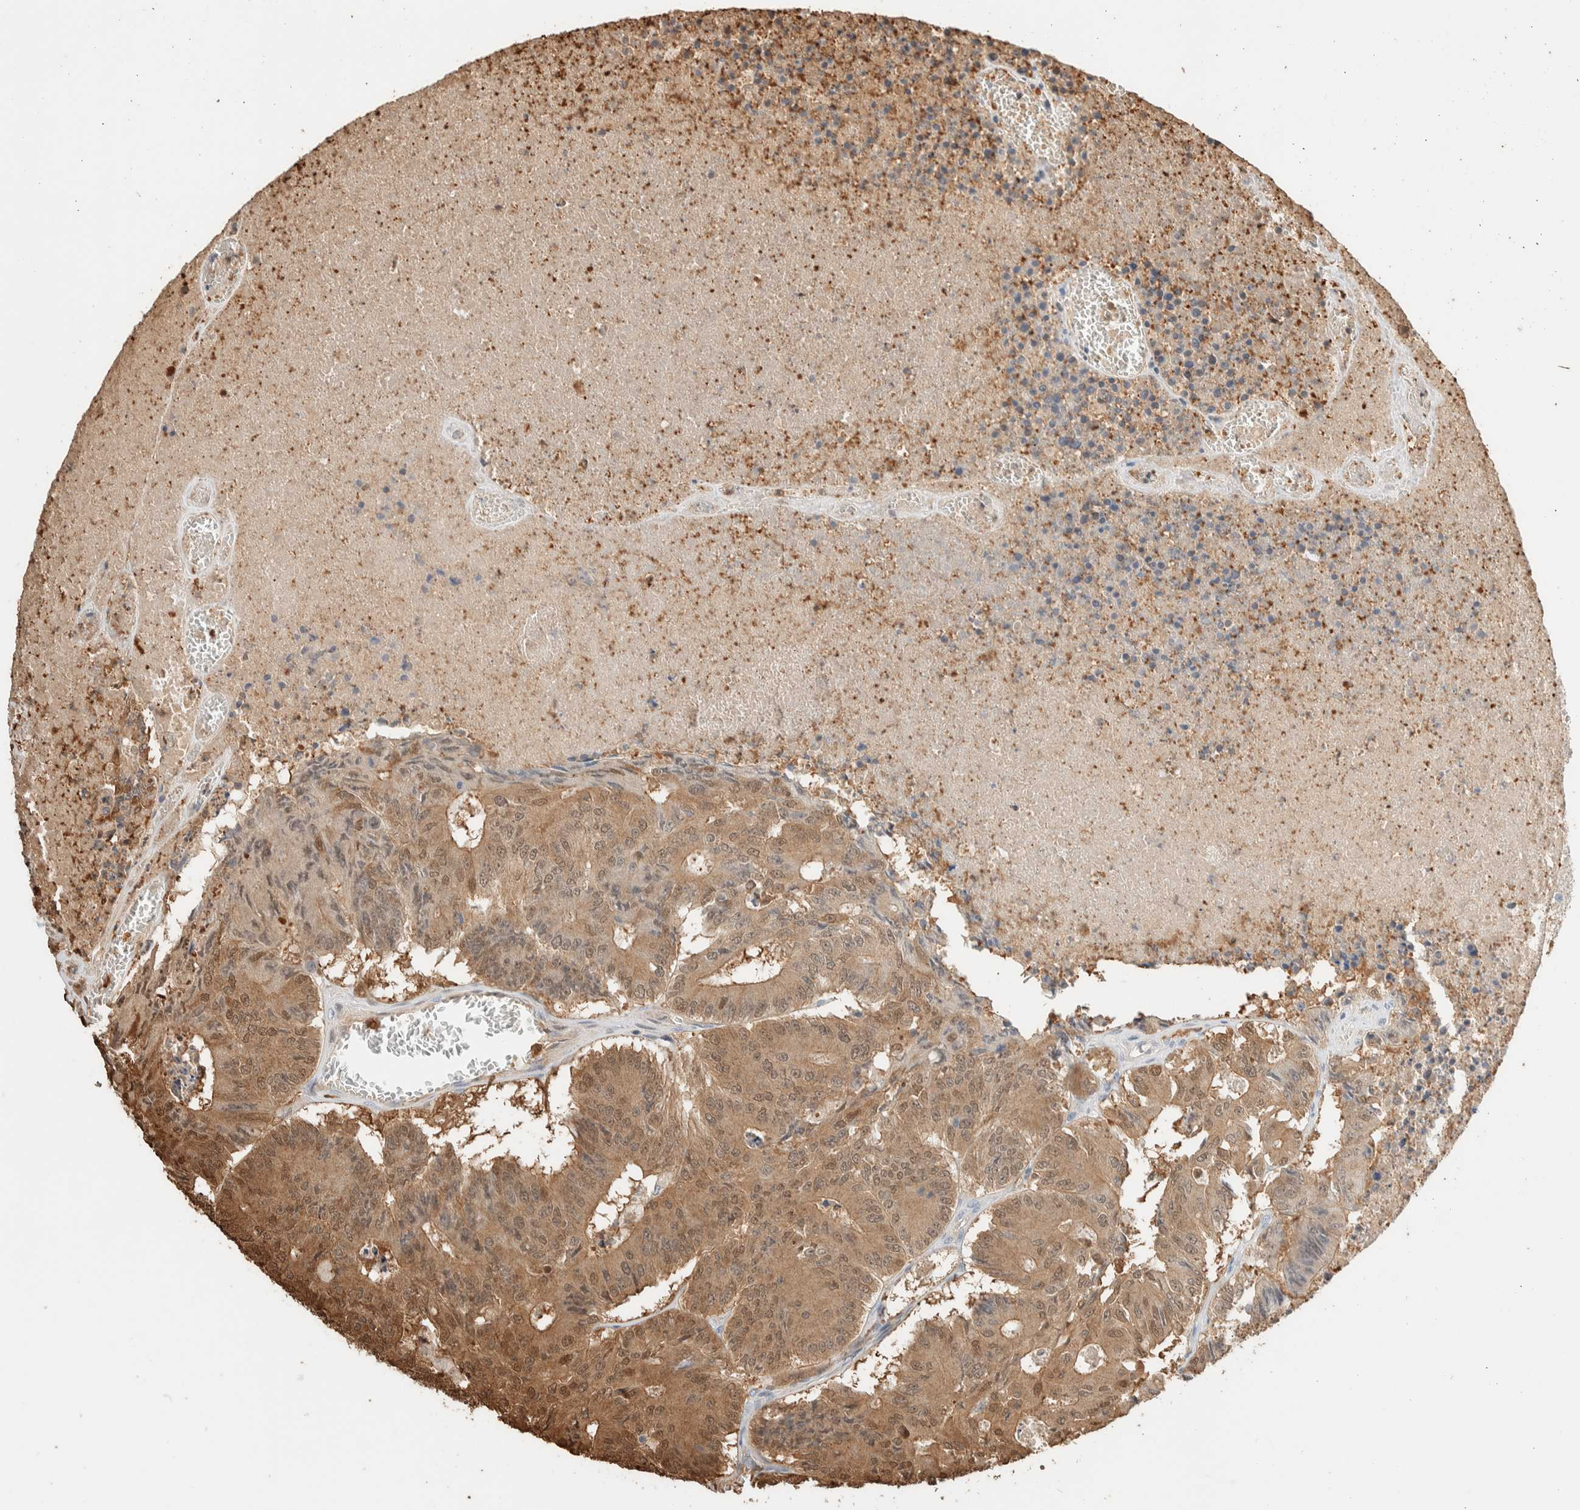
{"staining": {"intensity": "moderate", "quantity": ">75%", "location": "cytoplasmic/membranous,nuclear"}, "tissue": "colorectal cancer", "cell_type": "Tumor cells", "image_type": "cancer", "snomed": [{"axis": "morphology", "description": "Adenocarcinoma, NOS"}, {"axis": "topography", "description": "Colon"}], "caption": "Brown immunohistochemical staining in human colorectal cancer (adenocarcinoma) exhibits moderate cytoplasmic/membranous and nuclear expression in about >75% of tumor cells.", "gene": "SETD4", "patient": {"sex": "male", "age": 87}}